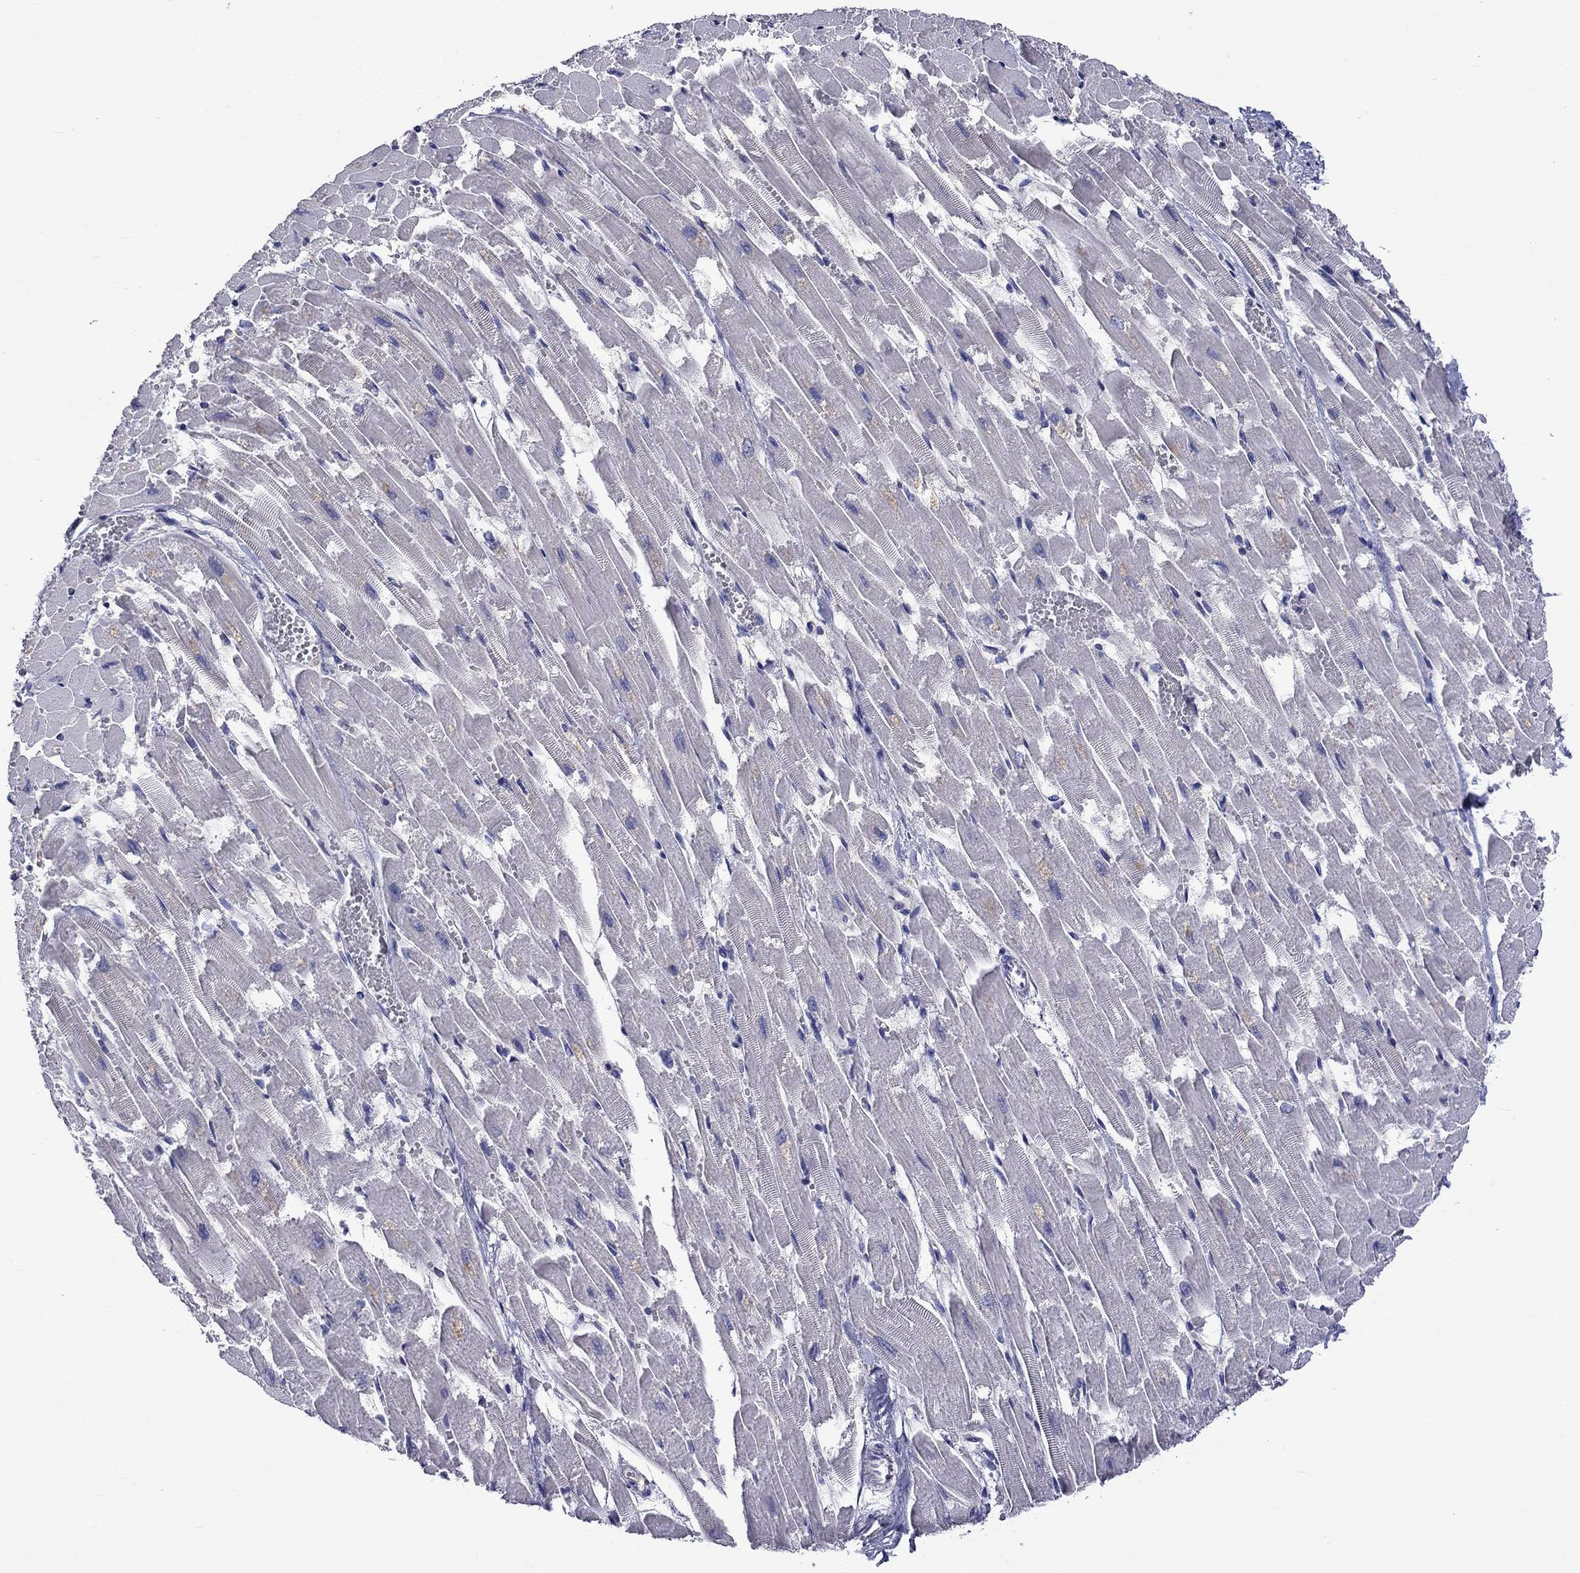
{"staining": {"intensity": "negative", "quantity": "none", "location": "none"}, "tissue": "heart muscle", "cell_type": "Cardiomyocytes", "image_type": "normal", "snomed": [{"axis": "morphology", "description": "Normal tissue, NOS"}, {"axis": "topography", "description": "Heart"}], "caption": "Image shows no significant protein expression in cardiomyocytes of normal heart muscle.", "gene": "CNDP1", "patient": {"sex": "female", "age": 52}}